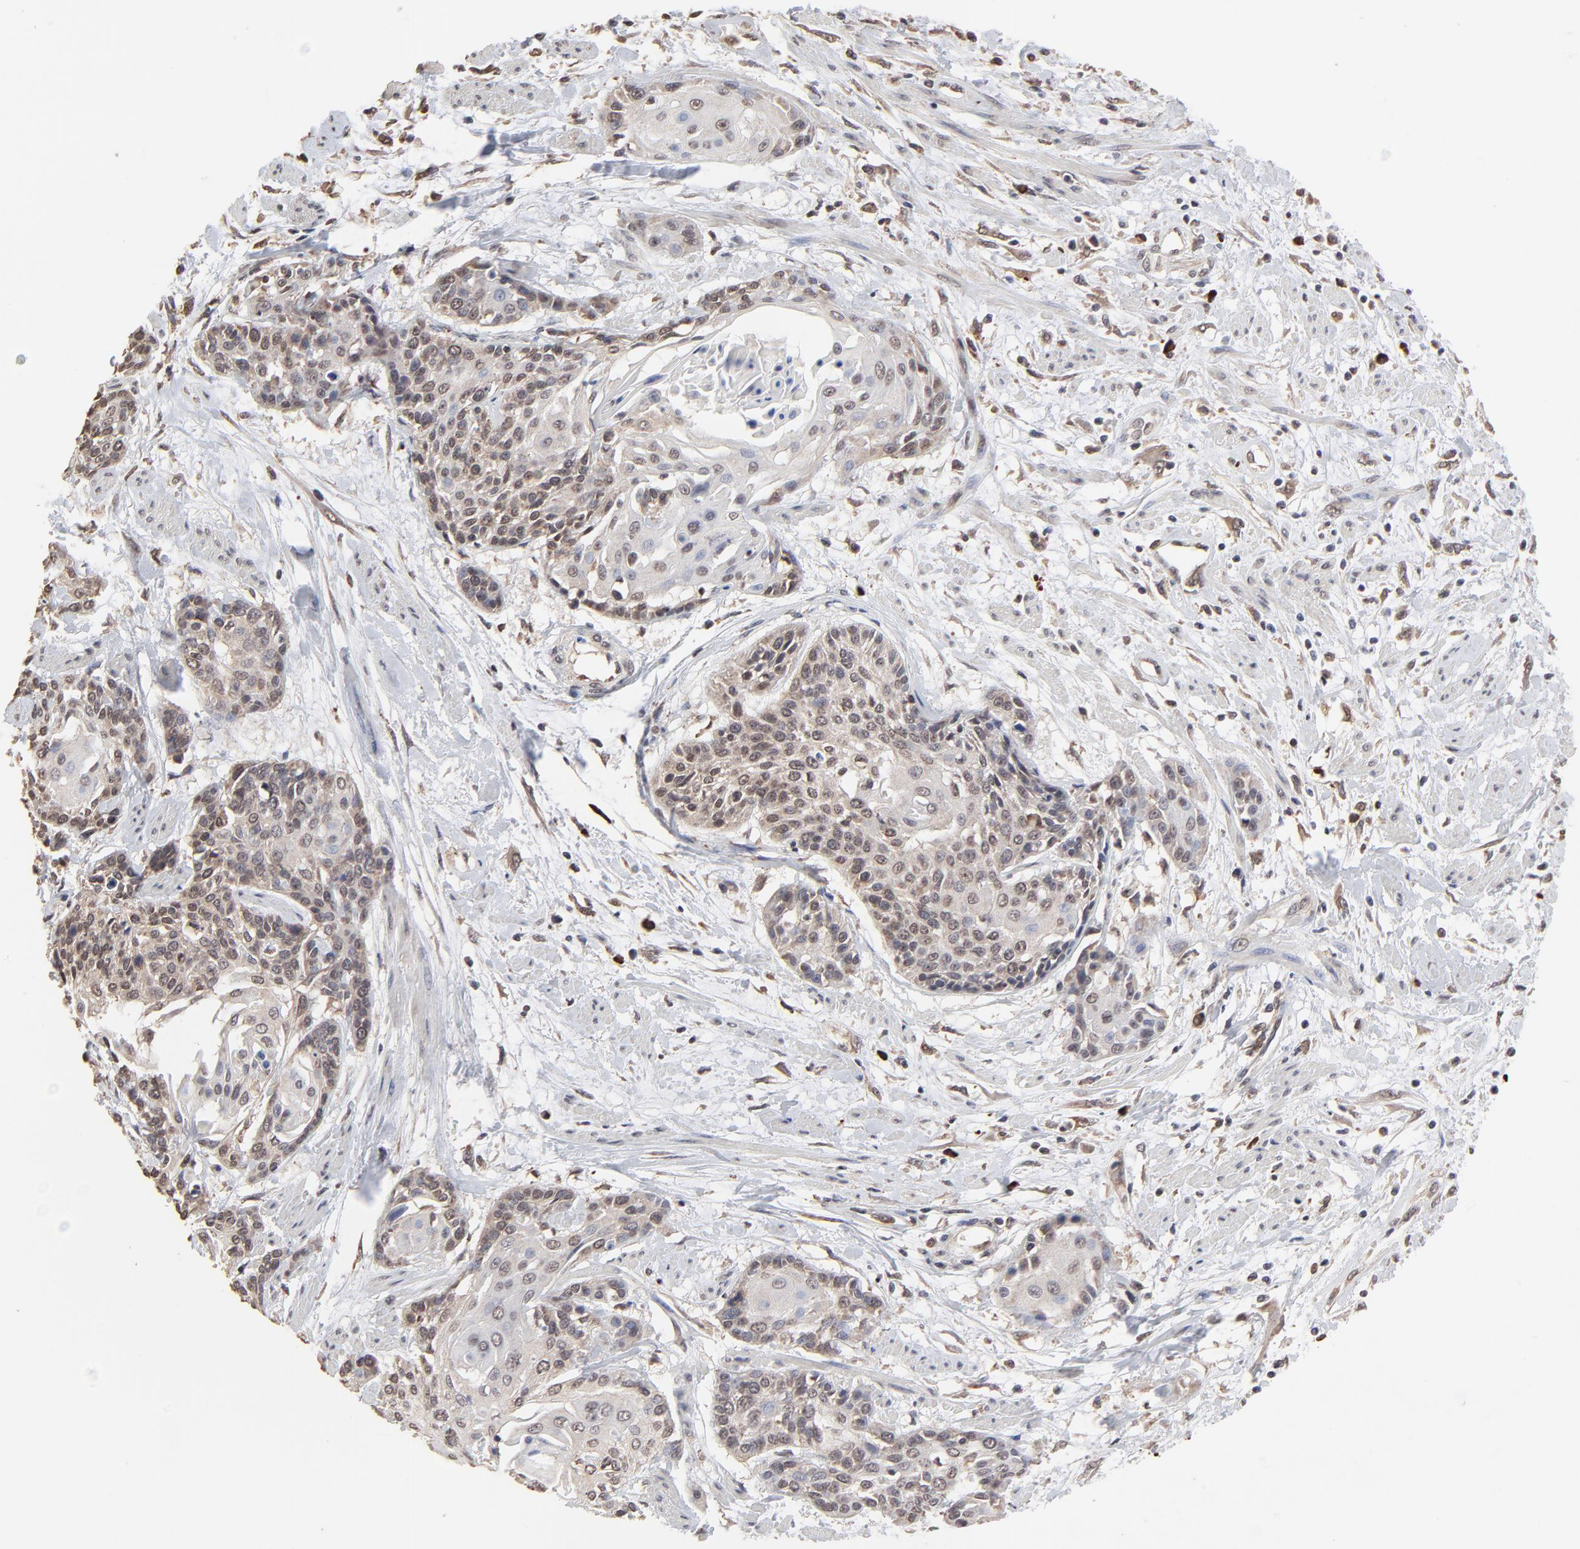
{"staining": {"intensity": "weak", "quantity": "25%-75%", "location": "cytoplasmic/membranous"}, "tissue": "cervical cancer", "cell_type": "Tumor cells", "image_type": "cancer", "snomed": [{"axis": "morphology", "description": "Squamous cell carcinoma, NOS"}, {"axis": "topography", "description": "Cervix"}], "caption": "IHC staining of squamous cell carcinoma (cervical), which demonstrates low levels of weak cytoplasmic/membranous staining in approximately 25%-75% of tumor cells indicating weak cytoplasmic/membranous protein staining. The staining was performed using DAB (3,3'-diaminobenzidine) (brown) for protein detection and nuclei were counterstained in hematoxylin (blue).", "gene": "CHM", "patient": {"sex": "female", "age": 57}}